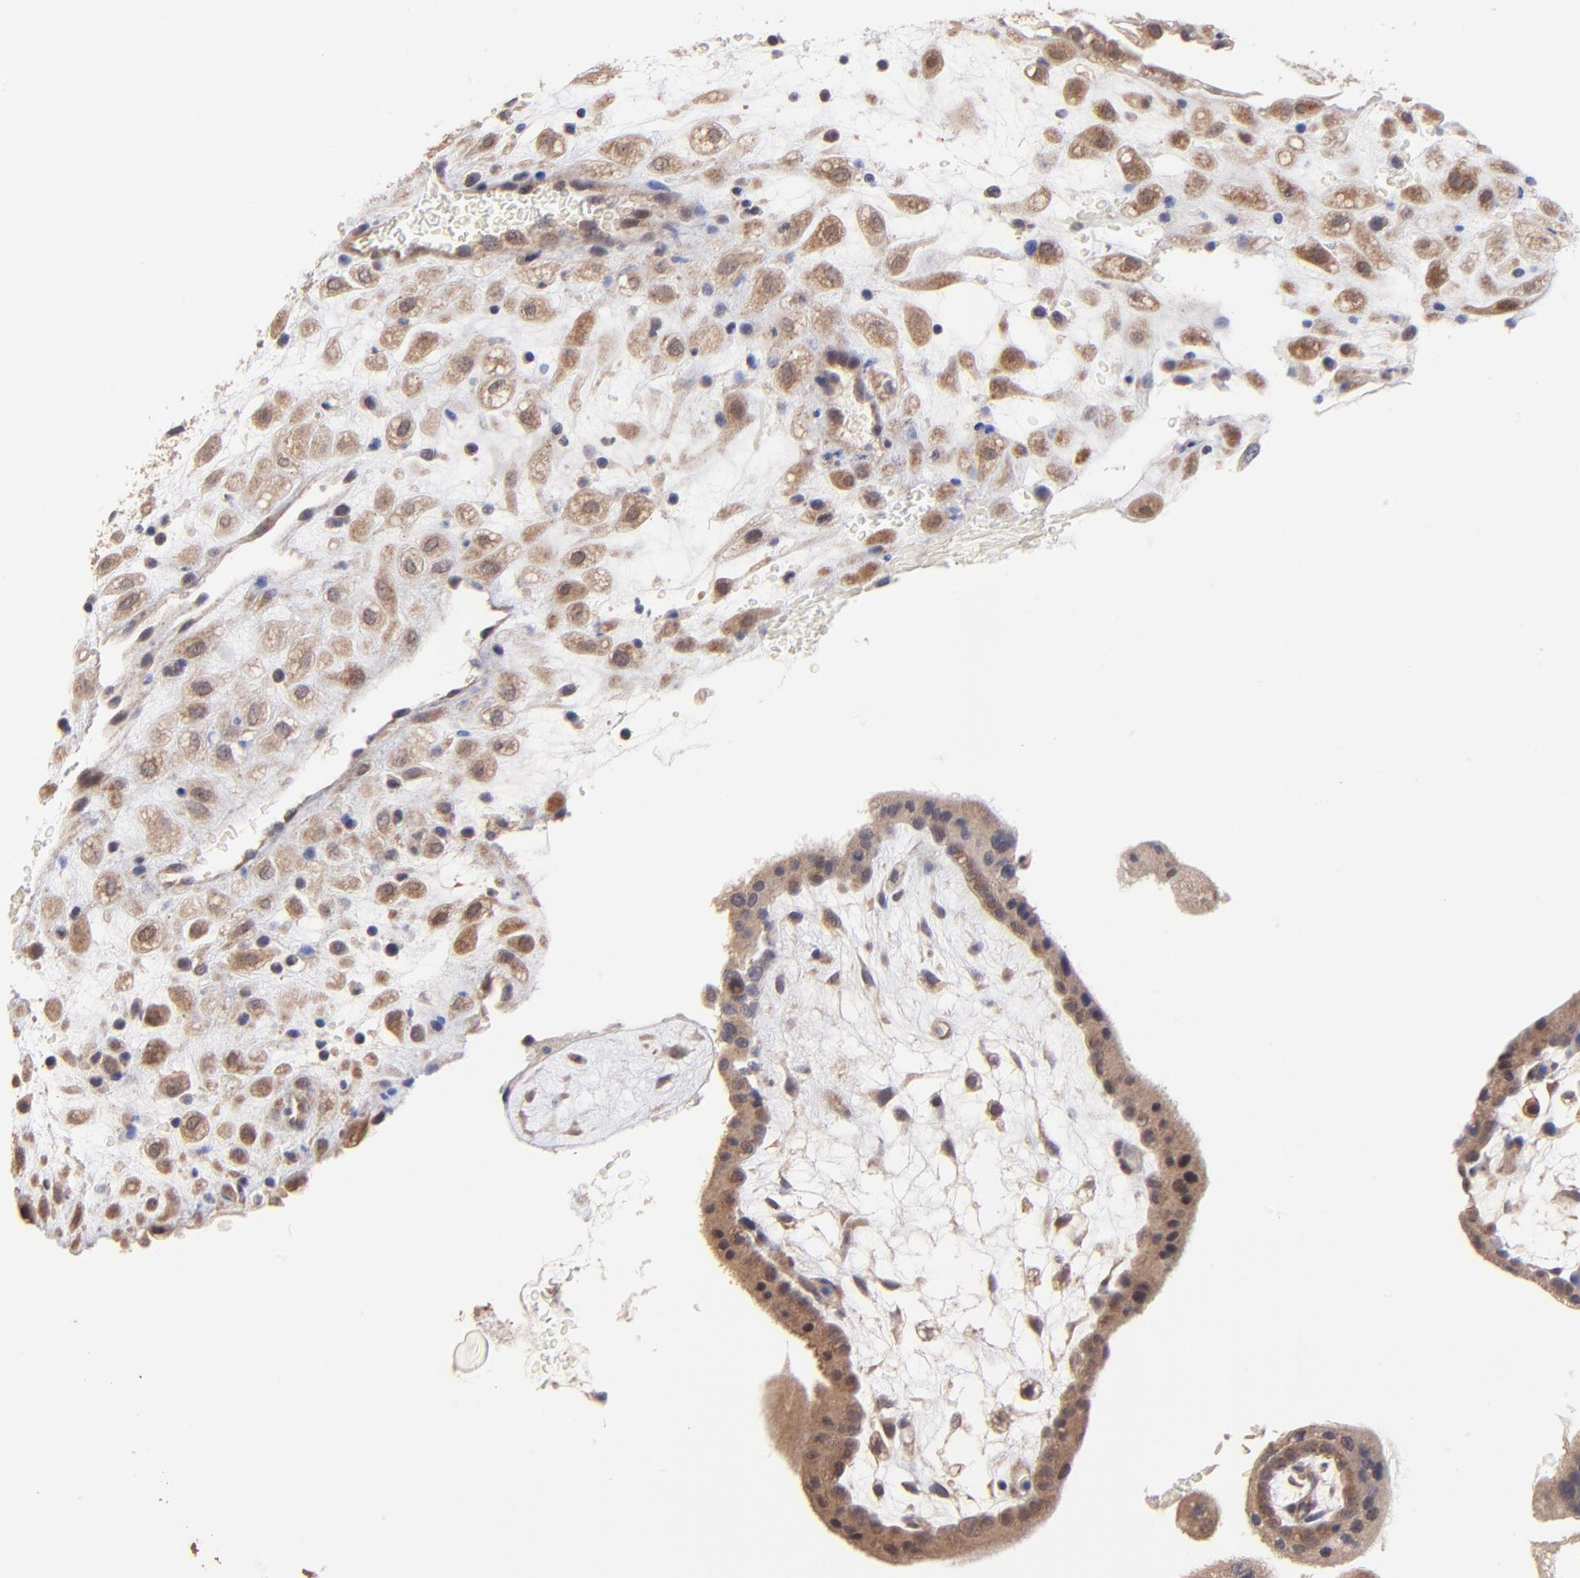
{"staining": {"intensity": "moderate", "quantity": ">75%", "location": "cytoplasmic/membranous"}, "tissue": "placenta", "cell_type": "Decidual cells", "image_type": "normal", "snomed": [{"axis": "morphology", "description": "Normal tissue, NOS"}, {"axis": "topography", "description": "Placenta"}], "caption": "Placenta was stained to show a protein in brown. There is medium levels of moderate cytoplasmic/membranous staining in approximately >75% of decidual cells.", "gene": "BAIAP2L2", "patient": {"sex": "female", "age": 35}}